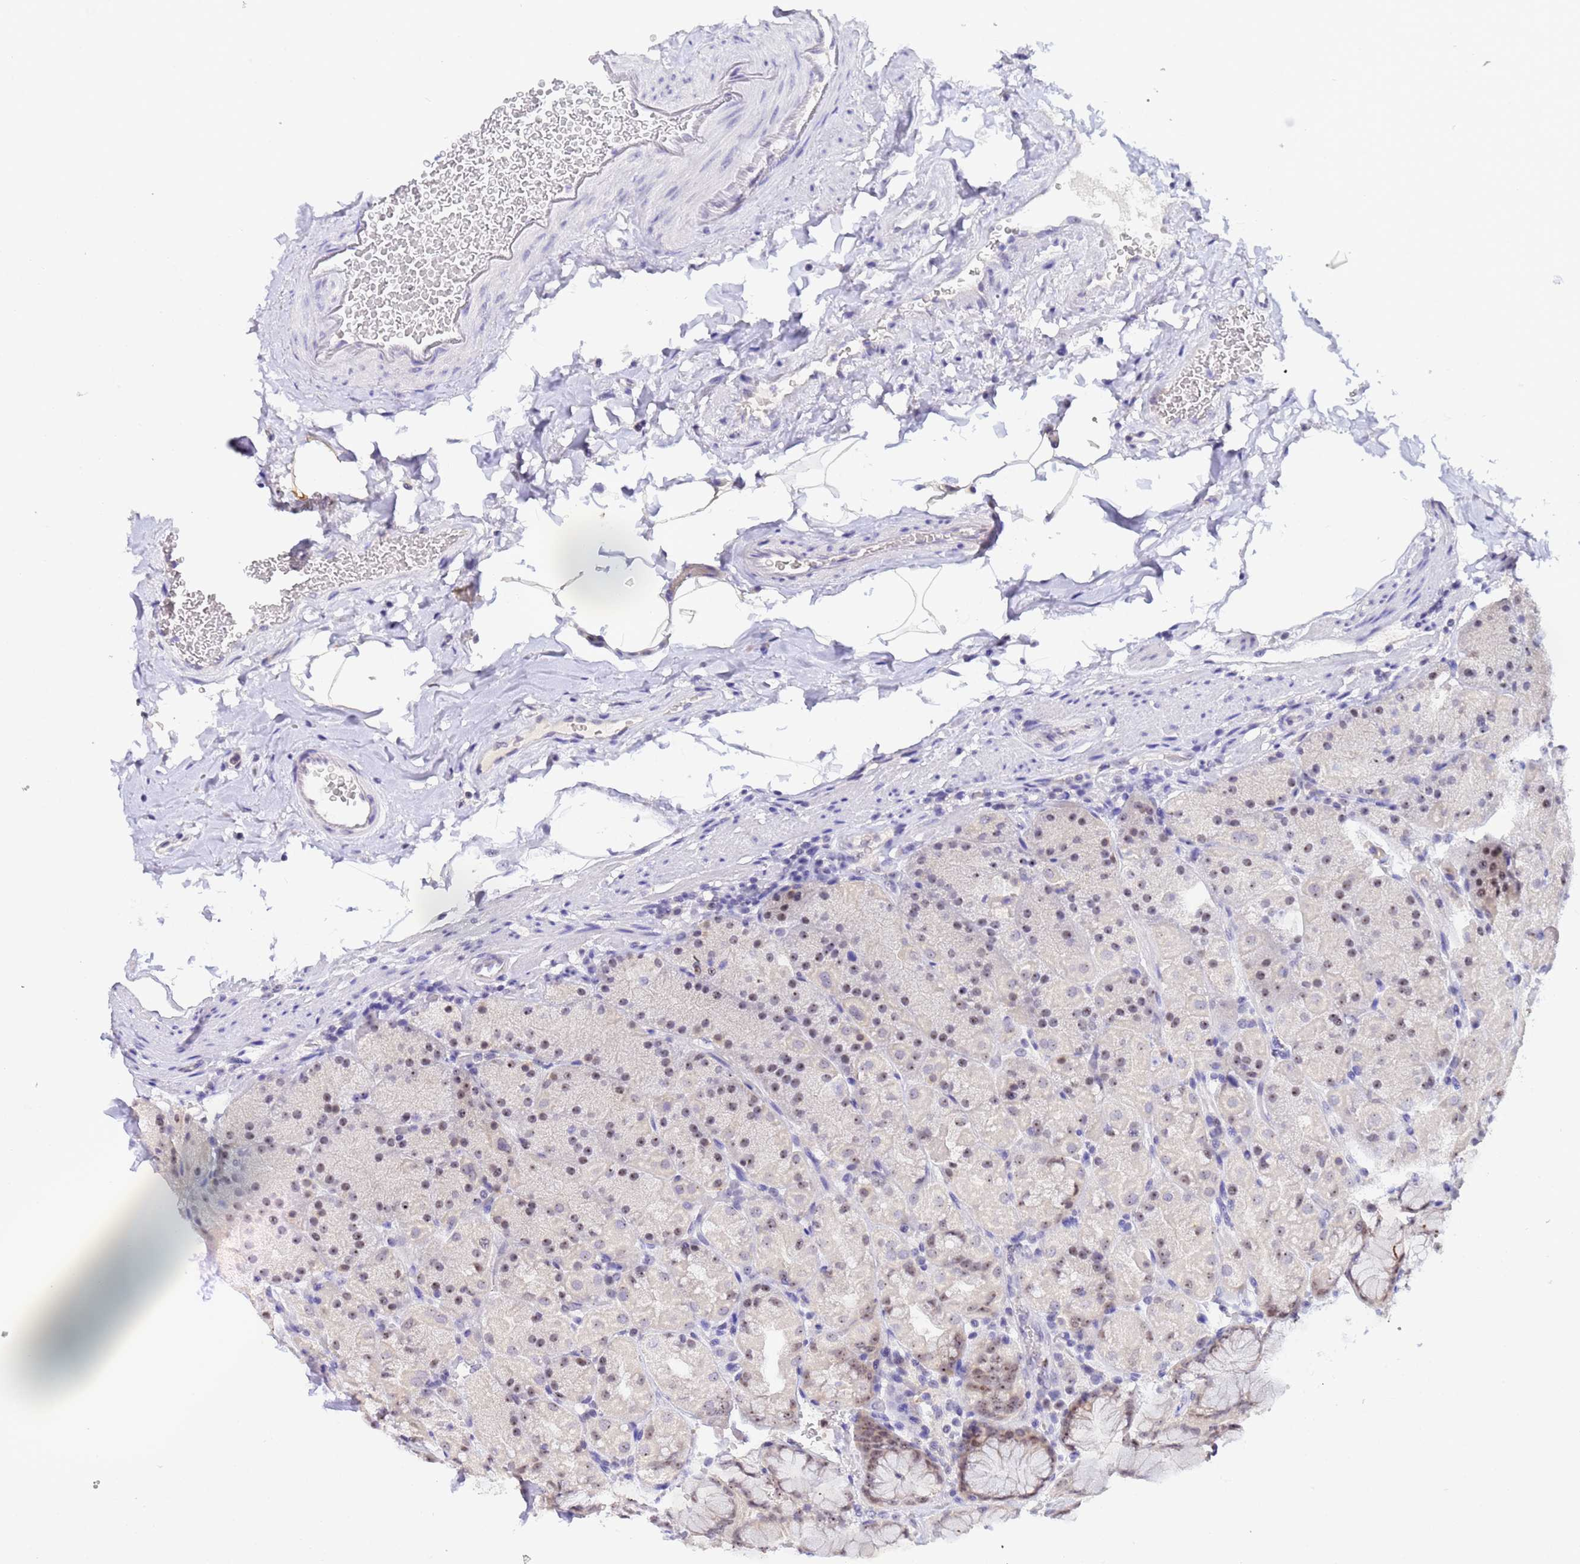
{"staining": {"intensity": "weak", "quantity": "25%-75%", "location": "cytoplasmic/membranous,nuclear"}, "tissue": "stomach", "cell_type": "Glandular cells", "image_type": "normal", "snomed": [{"axis": "morphology", "description": "Normal tissue, NOS"}, {"axis": "topography", "description": "Stomach, upper"}, {"axis": "topography", "description": "Stomach, lower"}], "caption": "This micrograph demonstrates immunohistochemistry (IHC) staining of normal human stomach, with low weak cytoplasmic/membranous,nuclear expression in approximately 25%-75% of glandular cells.", "gene": "ACTL6B", "patient": {"sex": "male", "age": 67}}